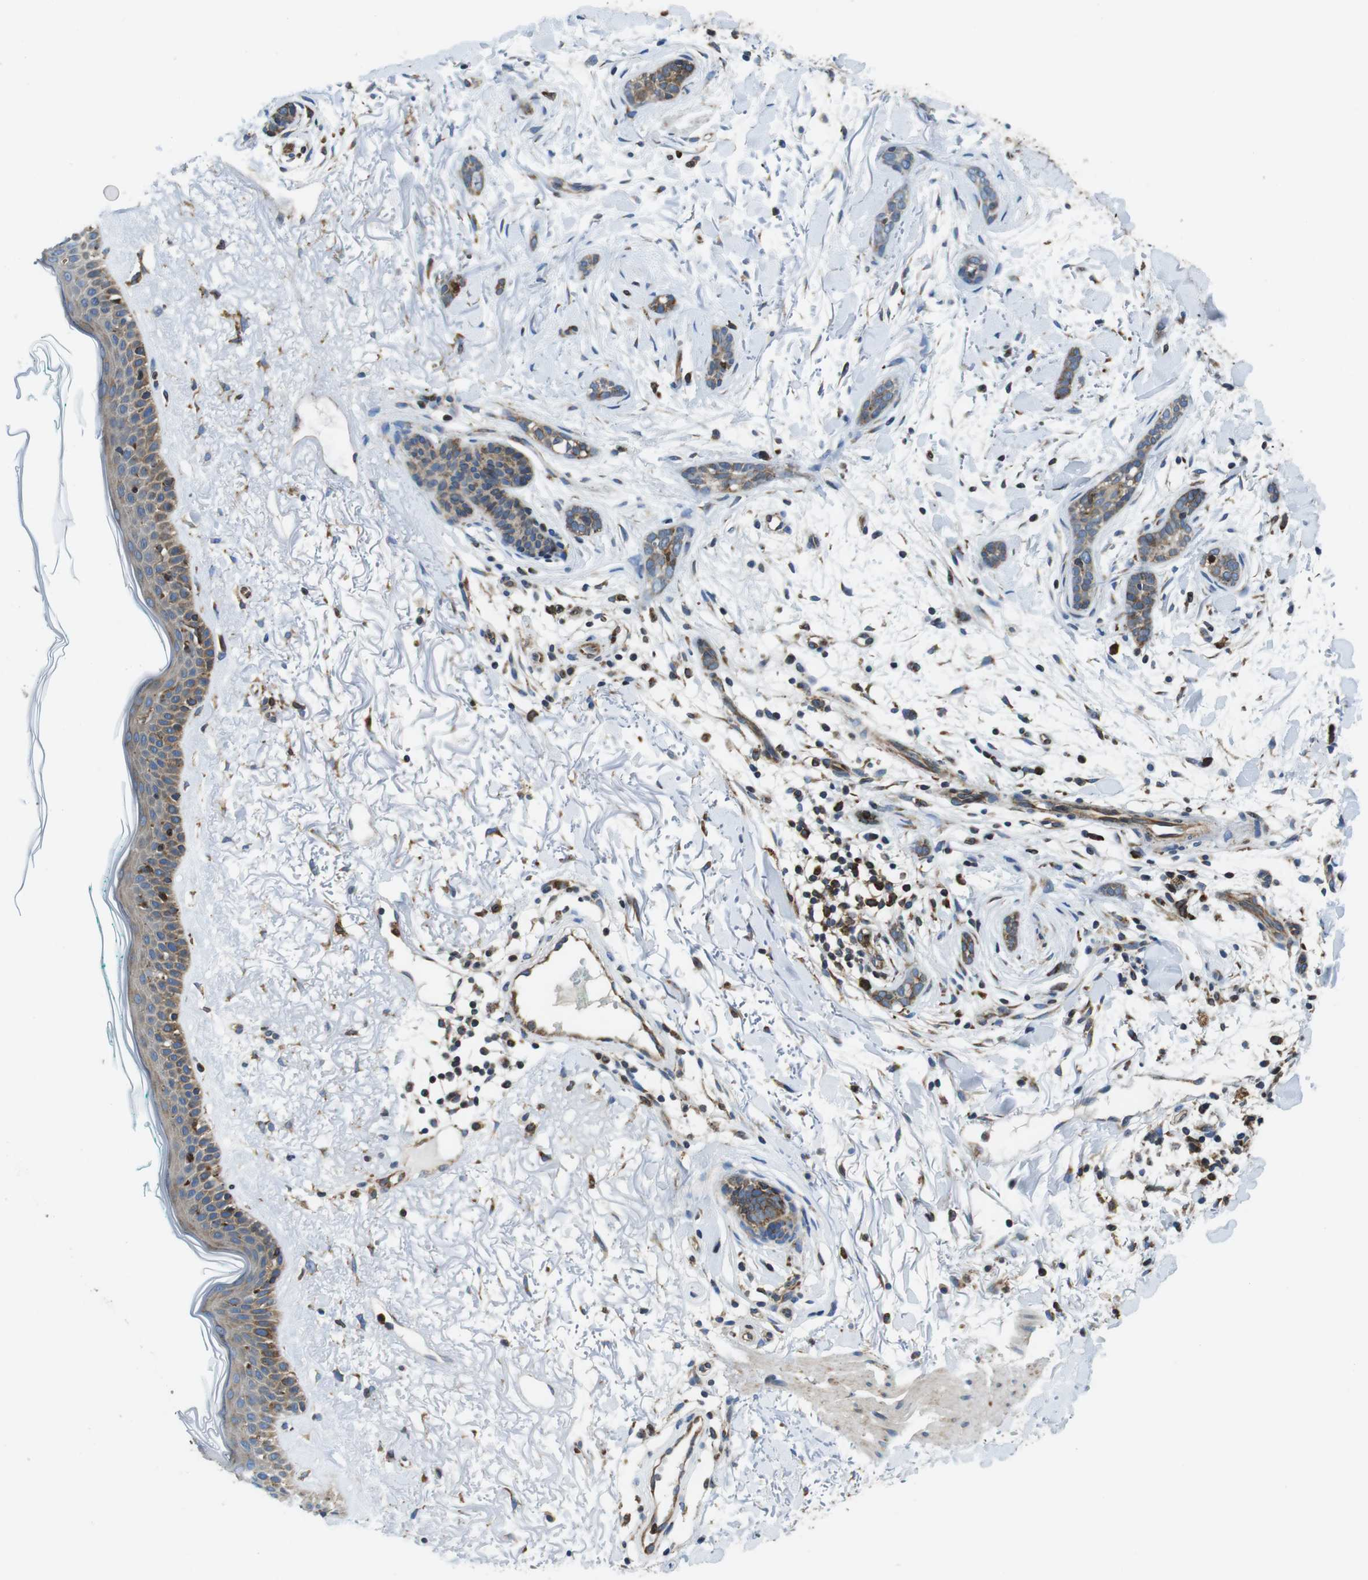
{"staining": {"intensity": "weak", "quantity": "25%-75%", "location": "cytoplasmic/membranous"}, "tissue": "skin cancer", "cell_type": "Tumor cells", "image_type": "cancer", "snomed": [{"axis": "morphology", "description": "Basal cell carcinoma"}, {"axis": "morphology", "description": "Adnexal tumor, benign"}, {"axis": "topography", "description": "Skin"}], "caption": "Skin benign adnexal tumor was stained to show a protein in brown. There is low levels of weak cytoplasmic/membranous expression in approximately 25%-75% of tumor cells.", "gene": "UGGT1", "patient": {"sex": "female", "age": 42}}